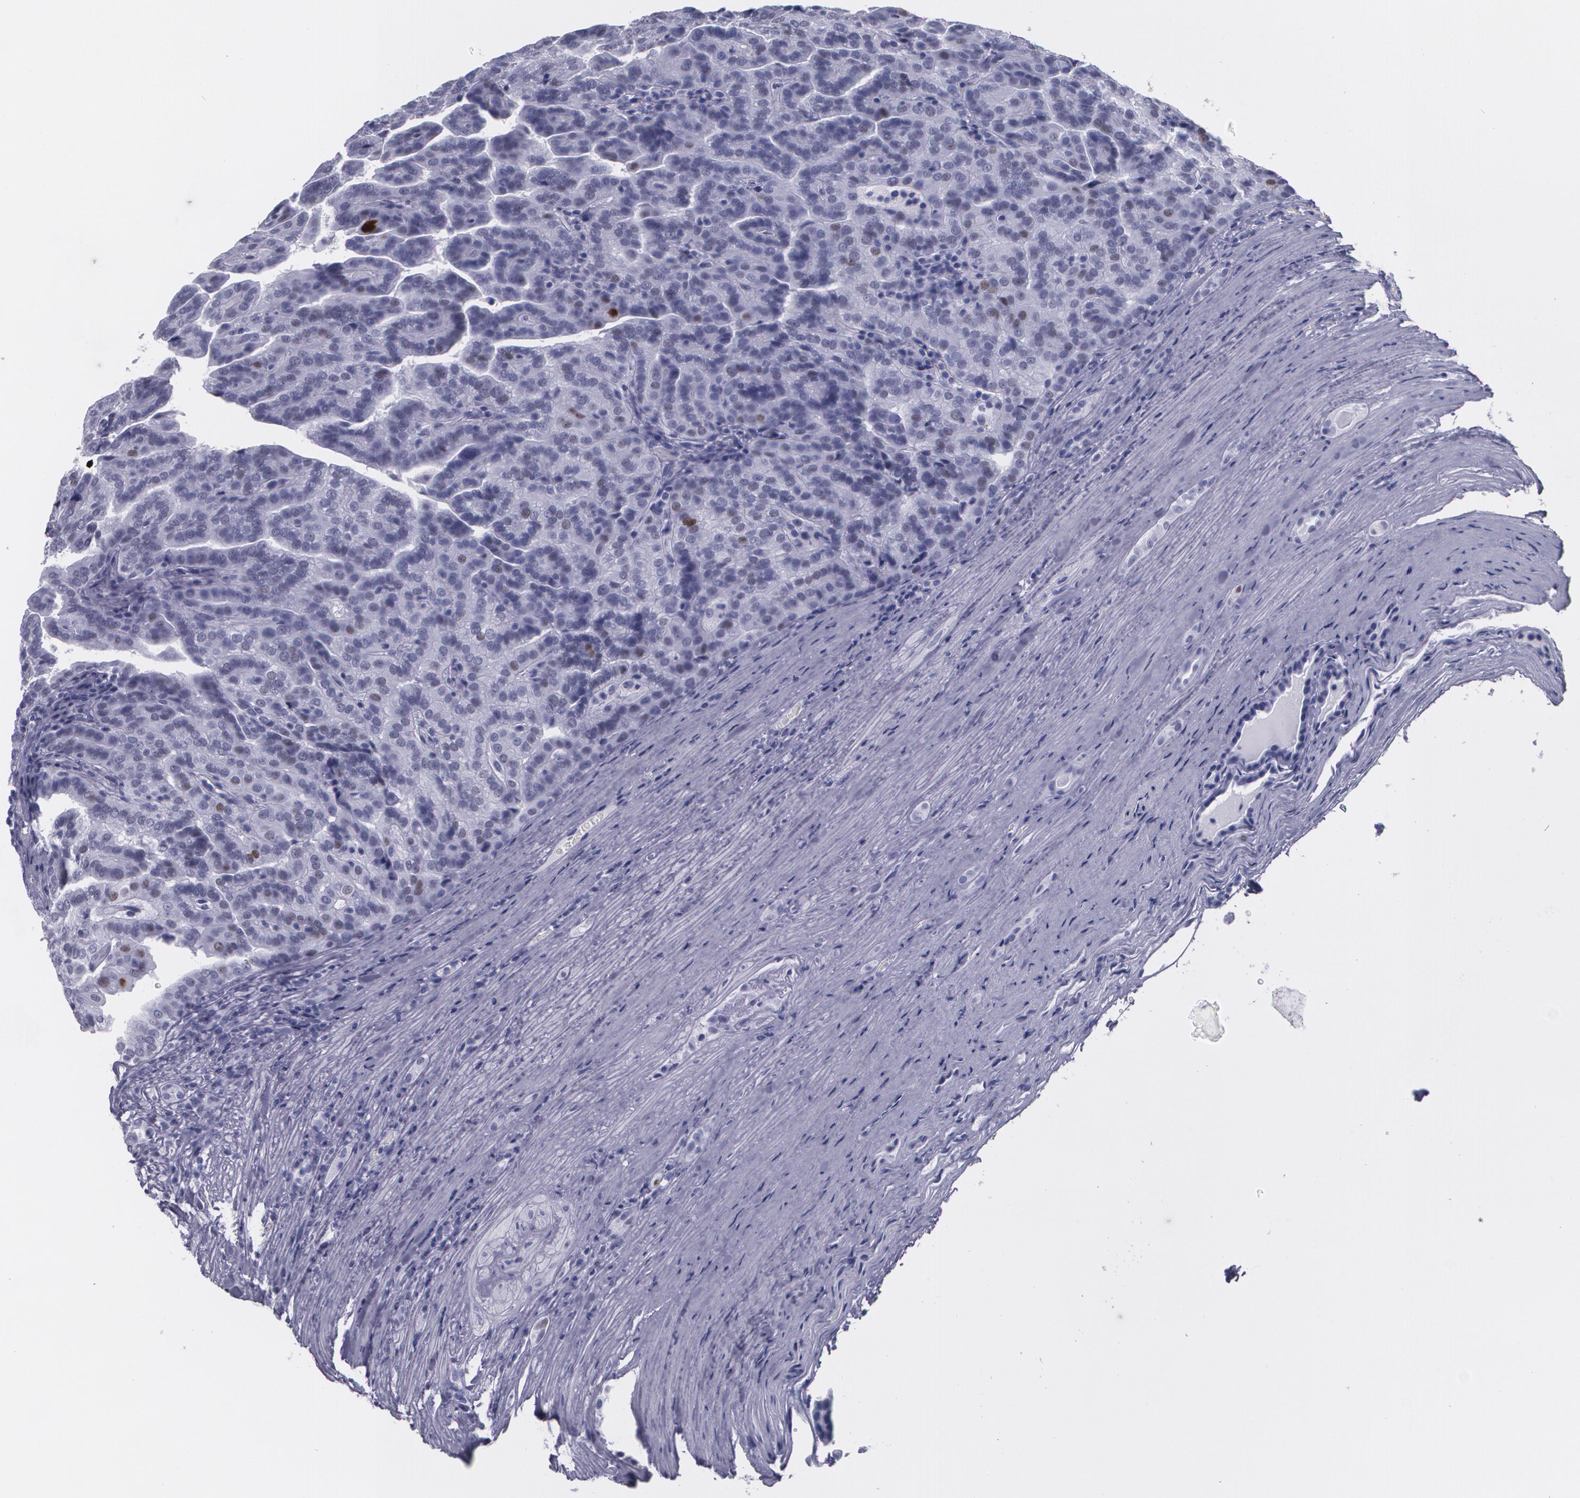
{"staining": {"intensity": "moderate", "quantity": "<25%", "location": "nuclear"}, "tissue": "renal cancer", "cell_type": "Tumor cells", "image_type": "cancer", "snomed": [{"axis": "morphology", "description": "Adenocarcinoma, NOS"}, {"axis": "topography", "description": "Kidney"}], "caption": "Protein staining displays moderate nuclear positivity in about <25% of tumor cells in renal cancer. The staining was performed using DAB (3,3'-diaminobenzidine) to visualize the protein expression in brown, while the nuclei were stained in blue with hematoxylin (Magnification: 20x).", "gene": "TP53", "patient": {"sex": "male", "age": 61}}